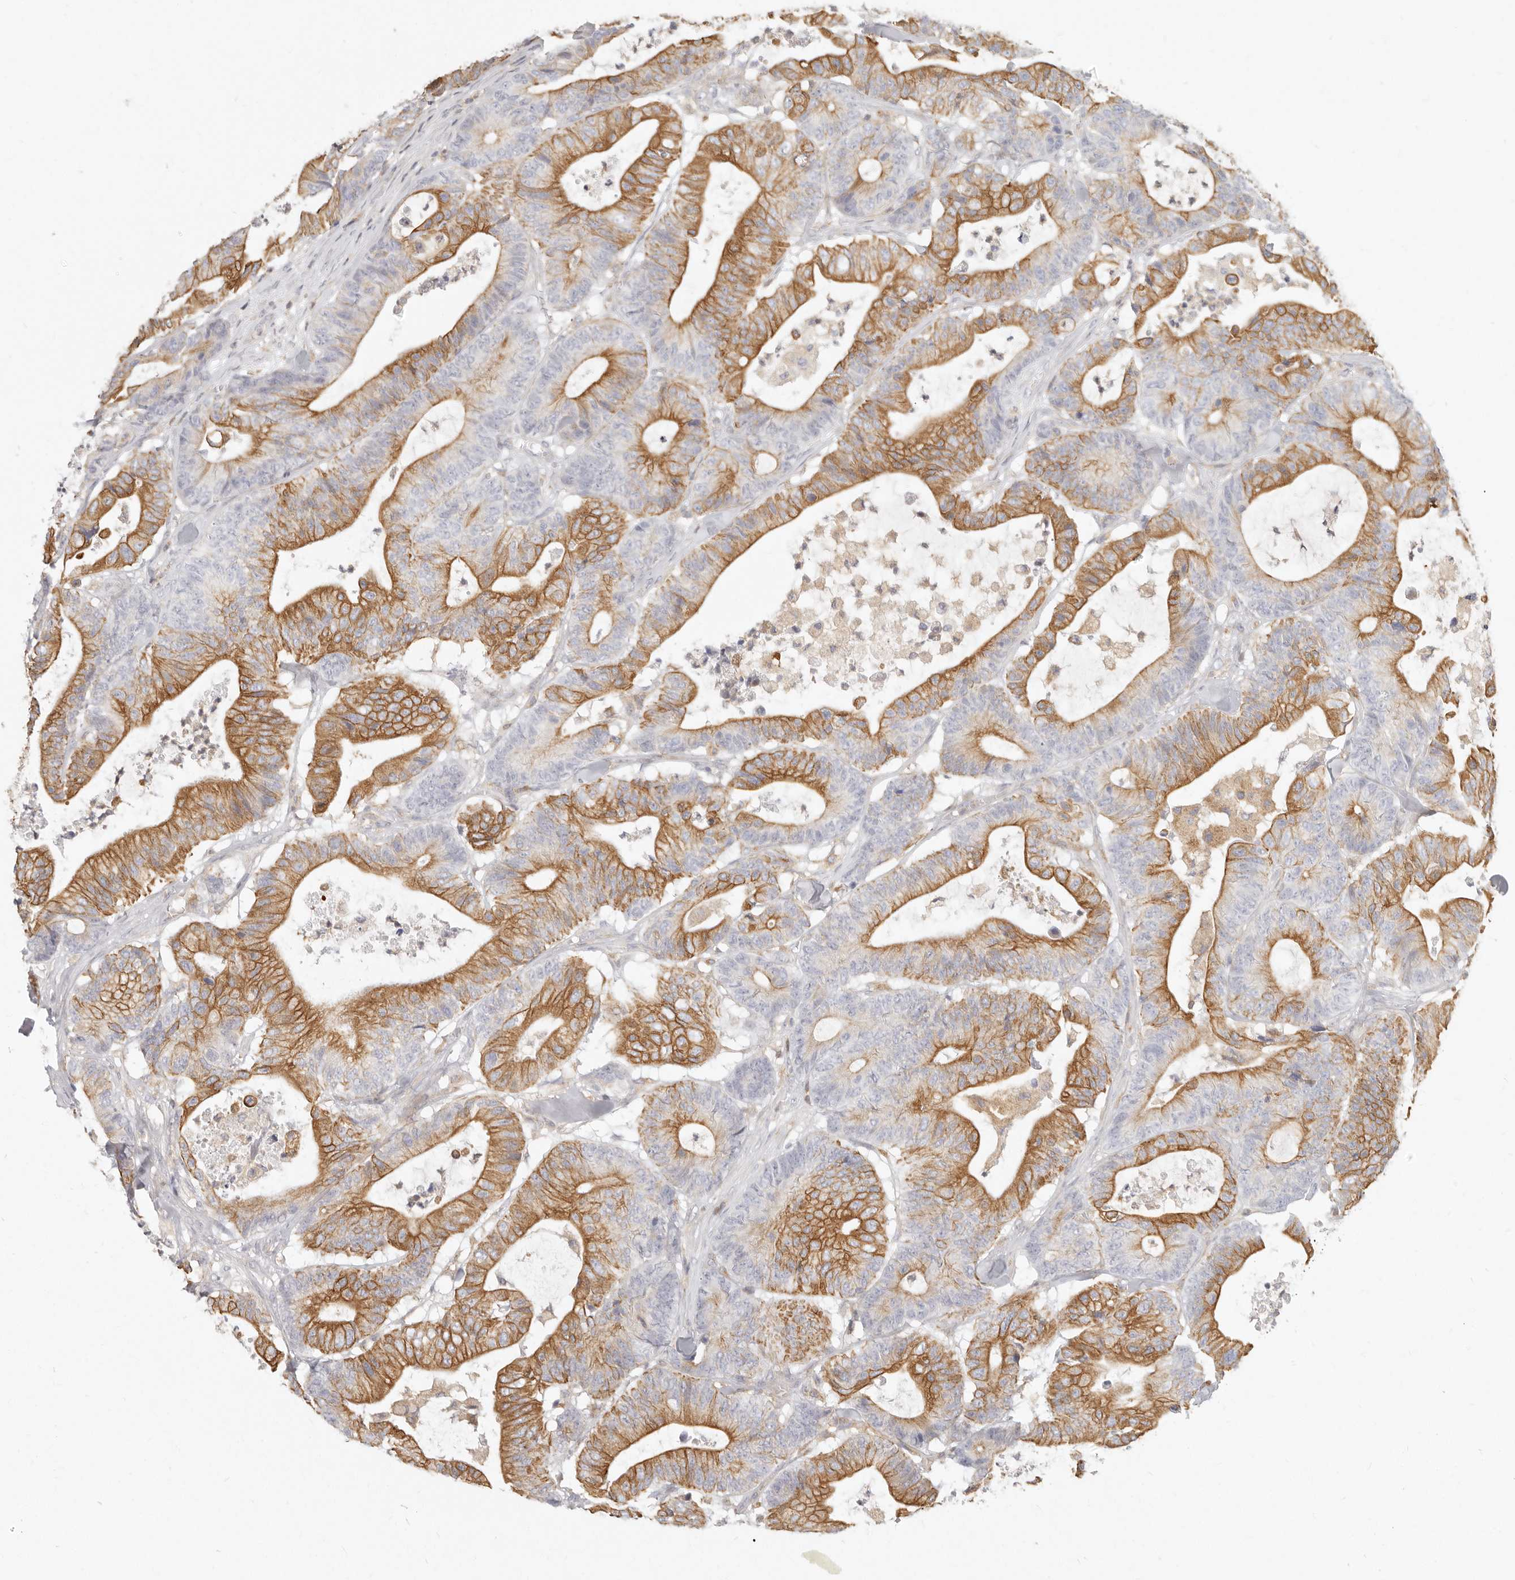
{"staining": {"intensity": "moderate", "quantity": ">75%", "location": "cytoplasmic/membranous"}, "tissue": "colorectal cancer", "cell_type": "Tumor cells", "image_type": "cancer", "snomed": [{"axis": "morphology", "description": "Adenocarcinoma, NOS"}, {"axis": "topography", "description": "Colon"}], "caption": "The immunohistochemical stain shows moderate cytoplasmic/membranous positivity in tumor cells of colorectal cancer tissue. (brown staining indicates protein expression, while blue staining denotes nuclei).", "gene": "NIBAN1", "patient": {"sex": "female", "age": 84}}